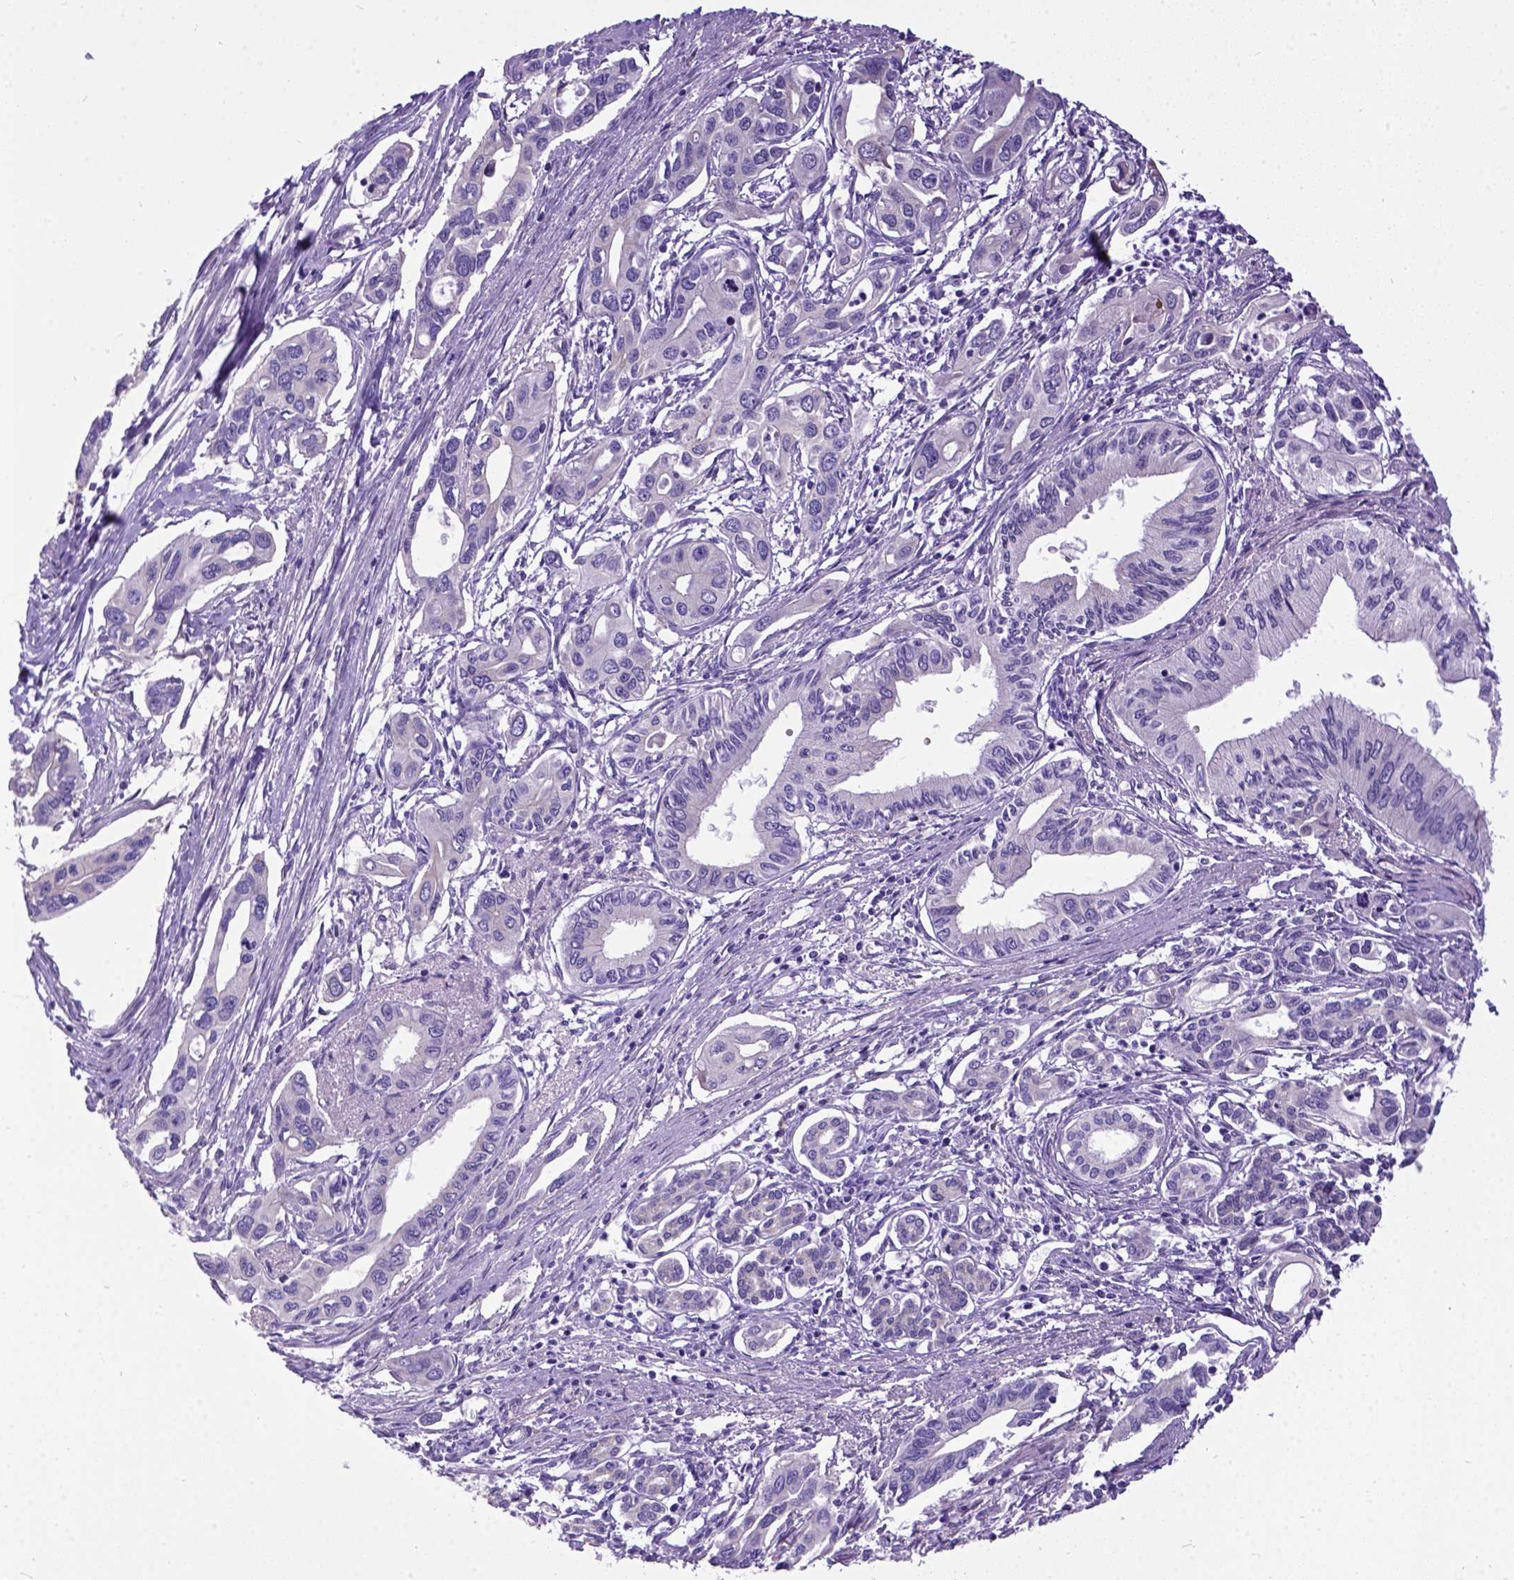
{"staining": {"intensity": "negative", "quantity": "none", "location": "none"}, "tissue": "pancreatic cancer", "cell_type": "Tumor cells", "image_type": "cancer", "snomed": [{"axis": "morphology", "description": "Adenocarcinoma, NOS"}, {"axis": "topography", "description": "Pancreas"}], "caption": "Immunohistochemical staining of pancreatic cancer (adenocarcinoma) exhibits no significant positivity in tumor cells.", "gene": "NEK5", "patient": {"sex": "male", "age": 60}}